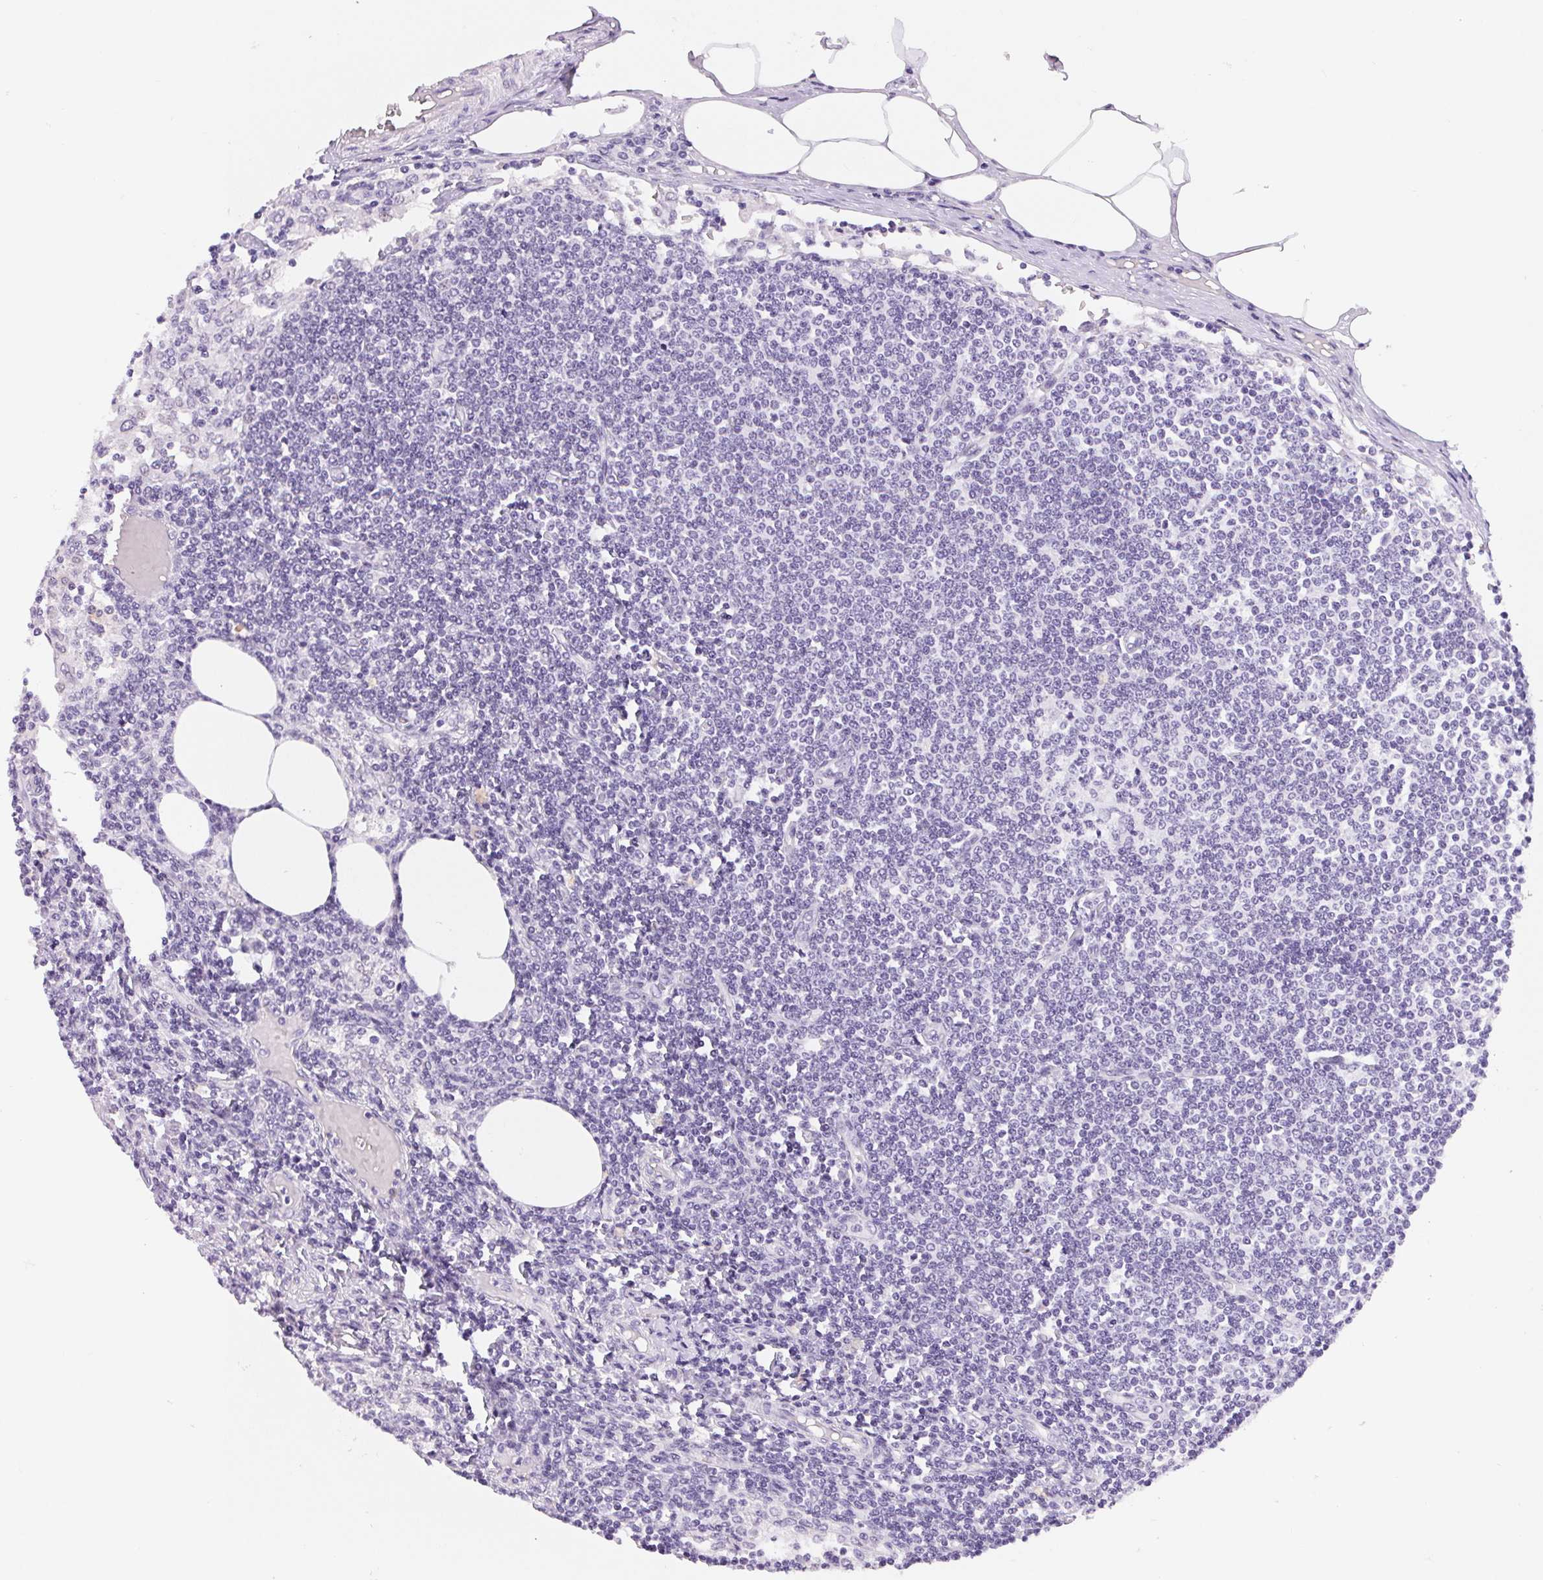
{"staining": {"intensity": "negative", "quantity": "none", "location": "none"}, "tissue": "lymph node", "cell_type": "Germinal center cells", "image_type": "normal", "snomed": [{"axis": "morphology", "description": "Normal tissue, NOS"}, {"axis": "topography", "description": "Lymph node"}], "caption": "This is an immunohistochemistry micrograph of normal lymph node. There is no expression in germinal center cells.", "gene": "ASGR2", "patient": {"sex": "female", "age": 69}}